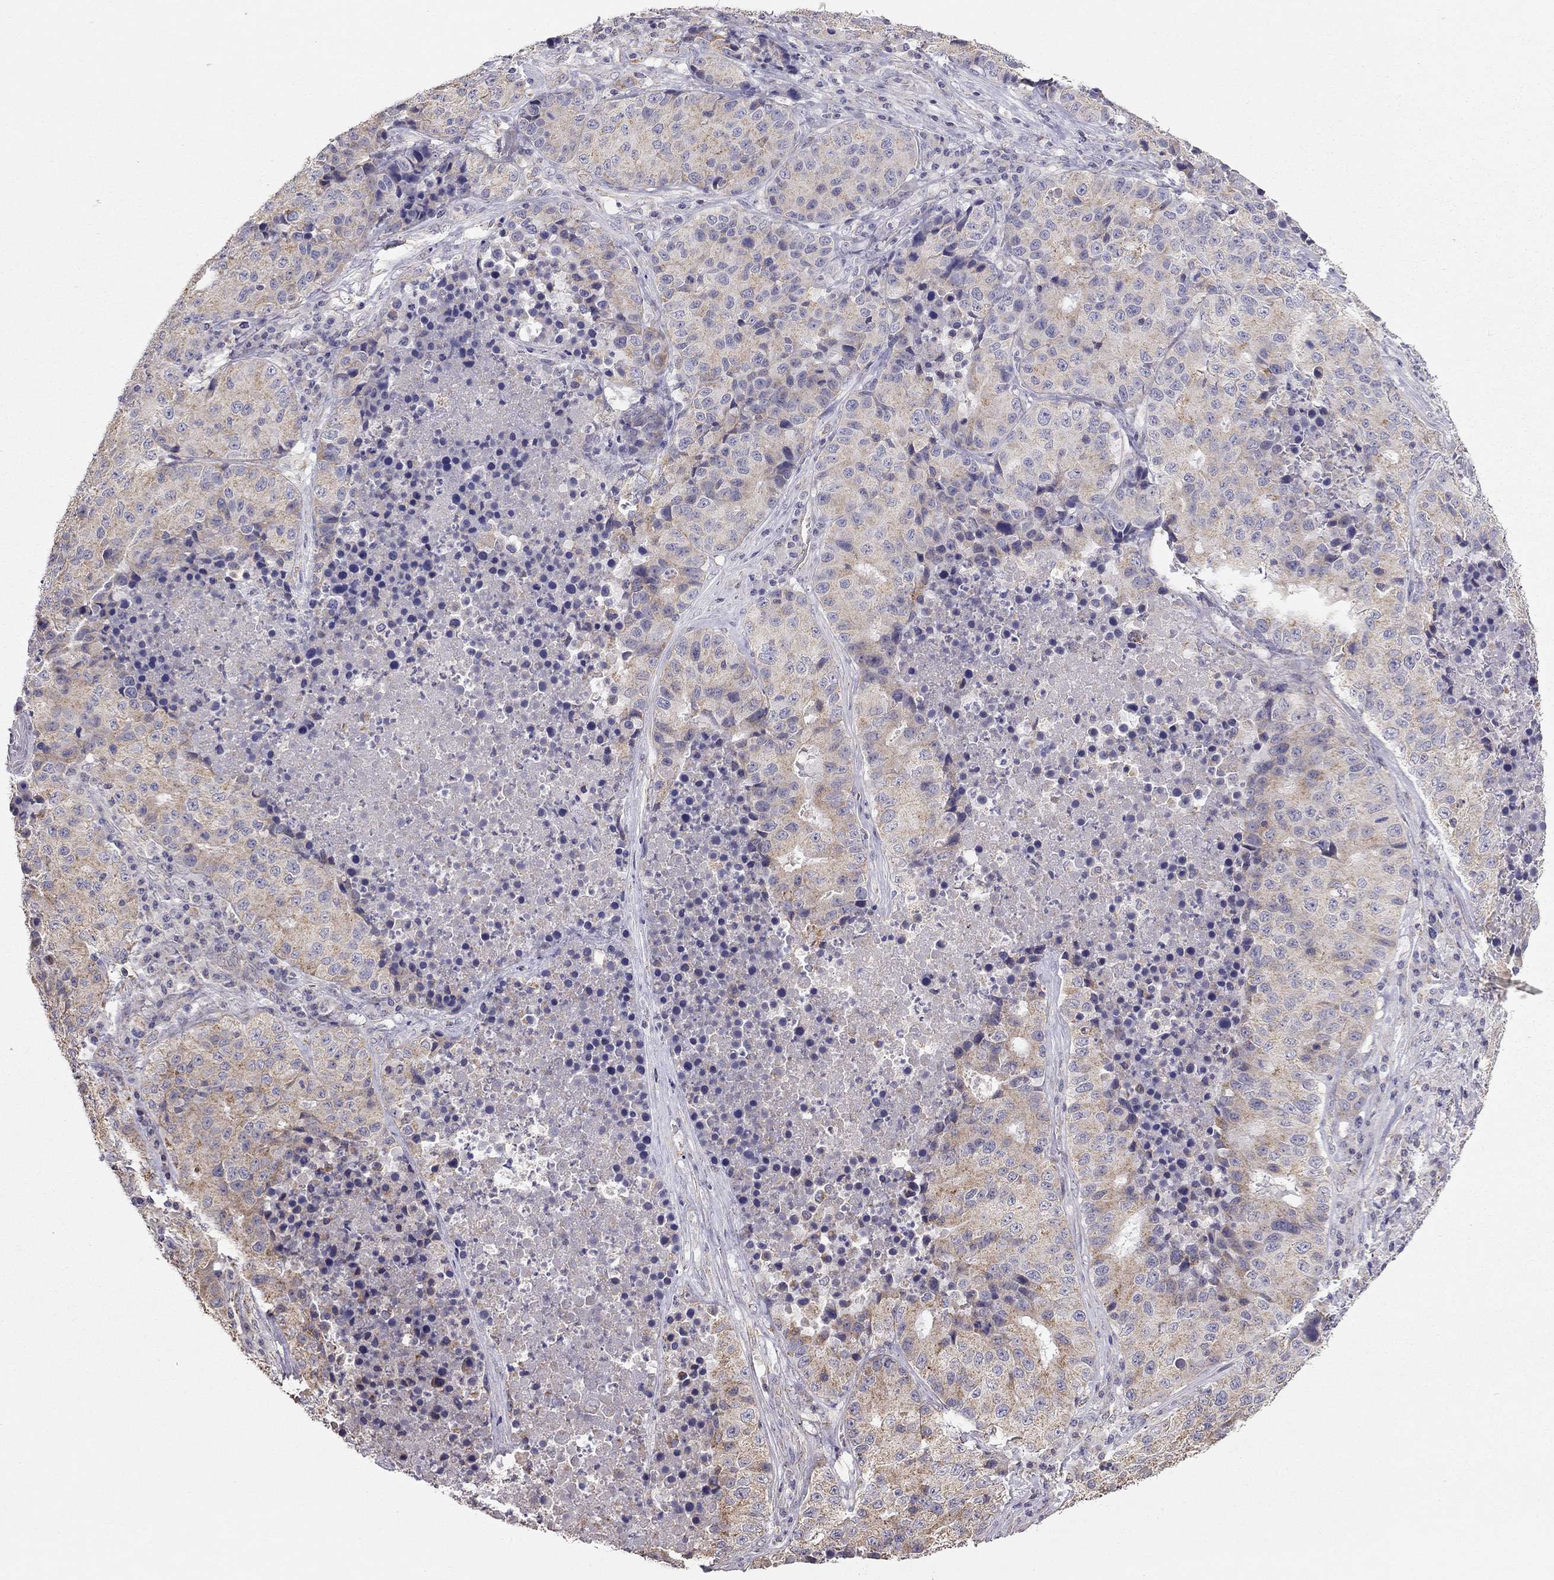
{"staining": {"intensity": "moderate", "quantity": "25%-75%", "location": "cytoplasmic/membranous"}, "tissue": "stomach cancer", "cell_type": "Tumor cells", "image_type": "cancer", "snomed": [{"axis": "morphology", "description": "Adenocarcinoma, NOS"}, {"axis": "topography", "description": "Stomach"}], "caption": "Tumor cells exhibit medium levels of moderate cytoplasmic/membranous expression in about 25%-75% of cells in human stomach cancer (adenocarcinoma). The staining is performed using DAB (3,3'-diaminobenzidine) brown chromogen to label protein expression. The nuclei are counter-stained blue using hematoxylin.", "gene": "LRIT3", "patient": {"sex": "male", "age": 71}}